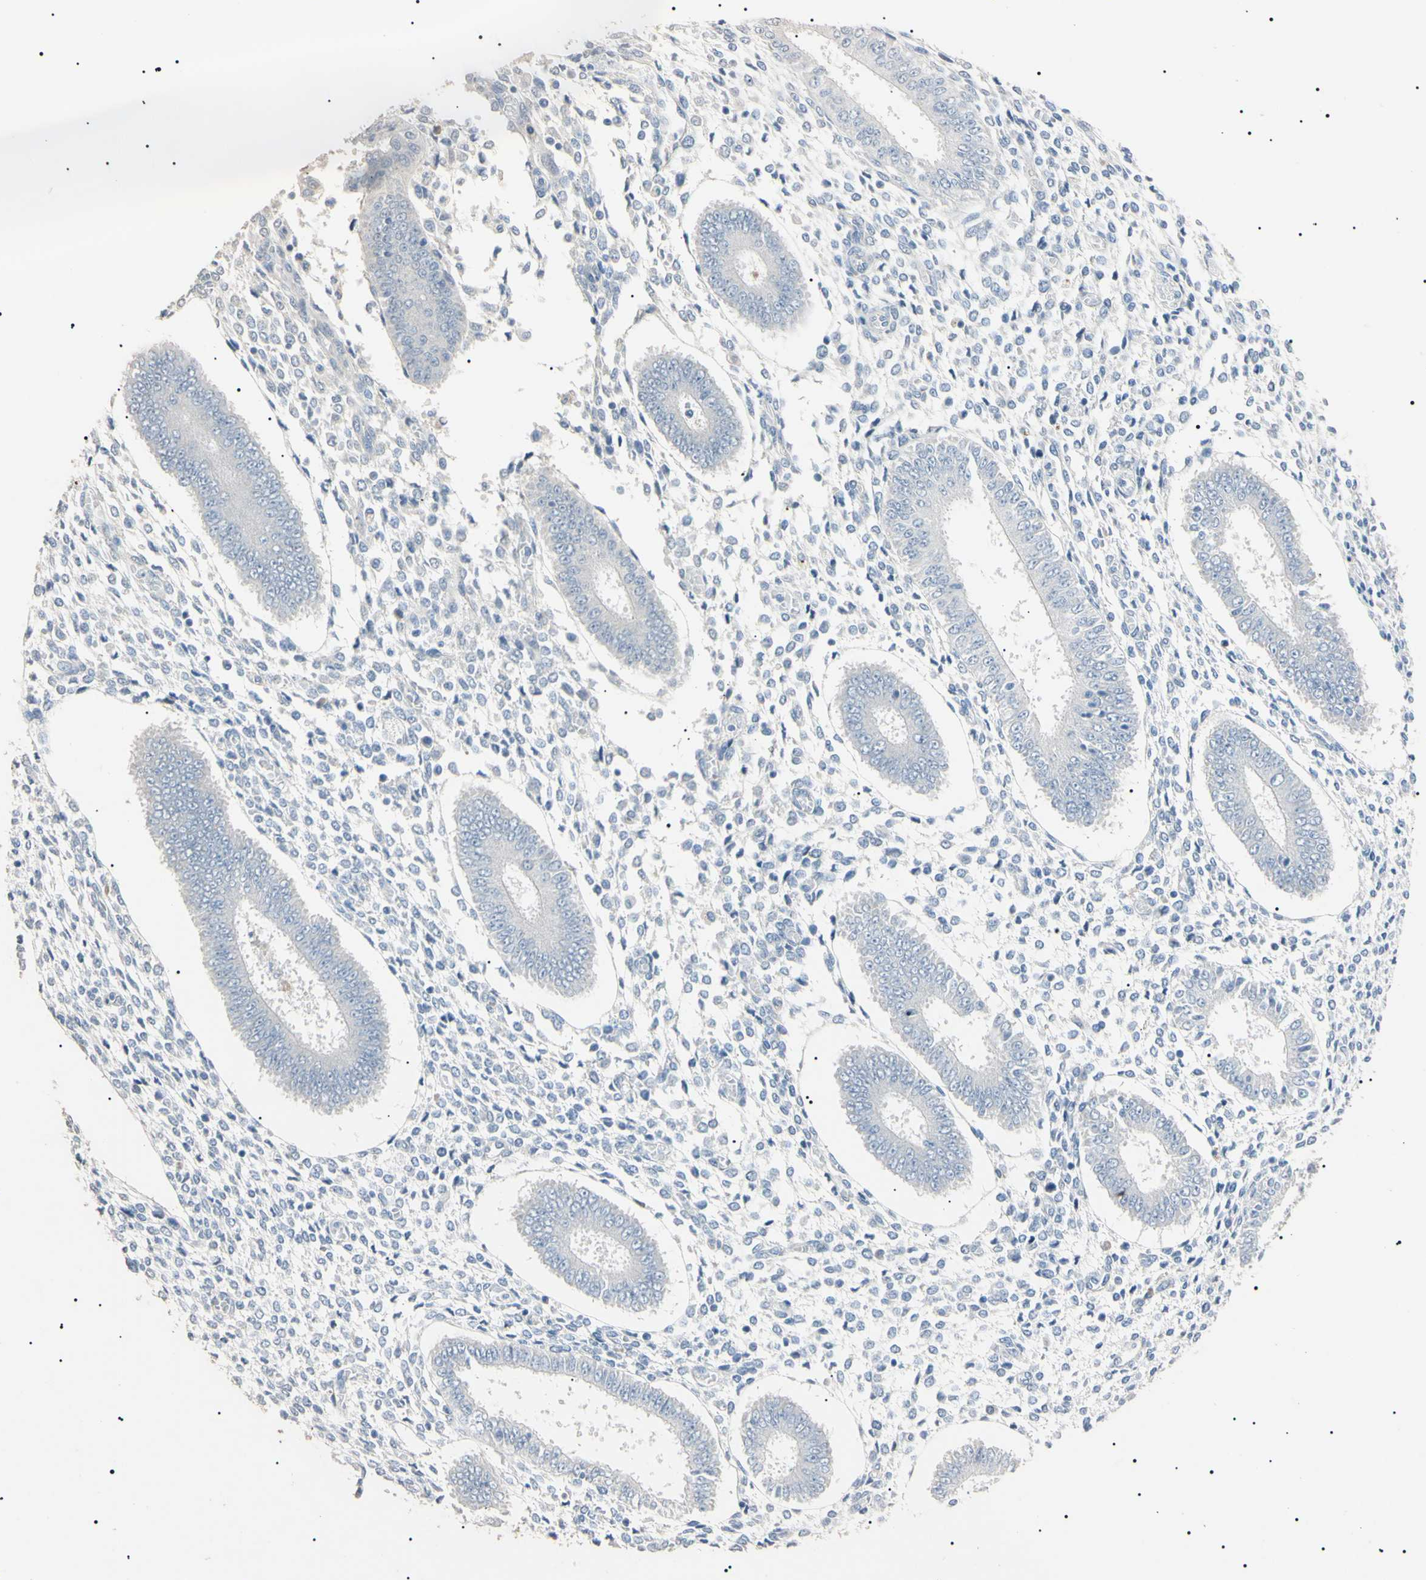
{"staining": {"intensity": "negative", "quantity": "none", "location": "none"}, "tissue": "endometrium", "cell_type": "Cells in endometrial stroma", "image_type": "normal", "snomed": [{"axis": "morphology", "description": "Normal tissue, NOS"}, {"axis": "topography", "description": "Endometrium"}], "caption": "Image shows no significant protein staining in cells in endometrial stroma of normal endometrium. (DAB IHC visualized using brightfield microscopy, high magnification).", "gene": "CGB3", "patient": {"sex": "female", "age": 35}}